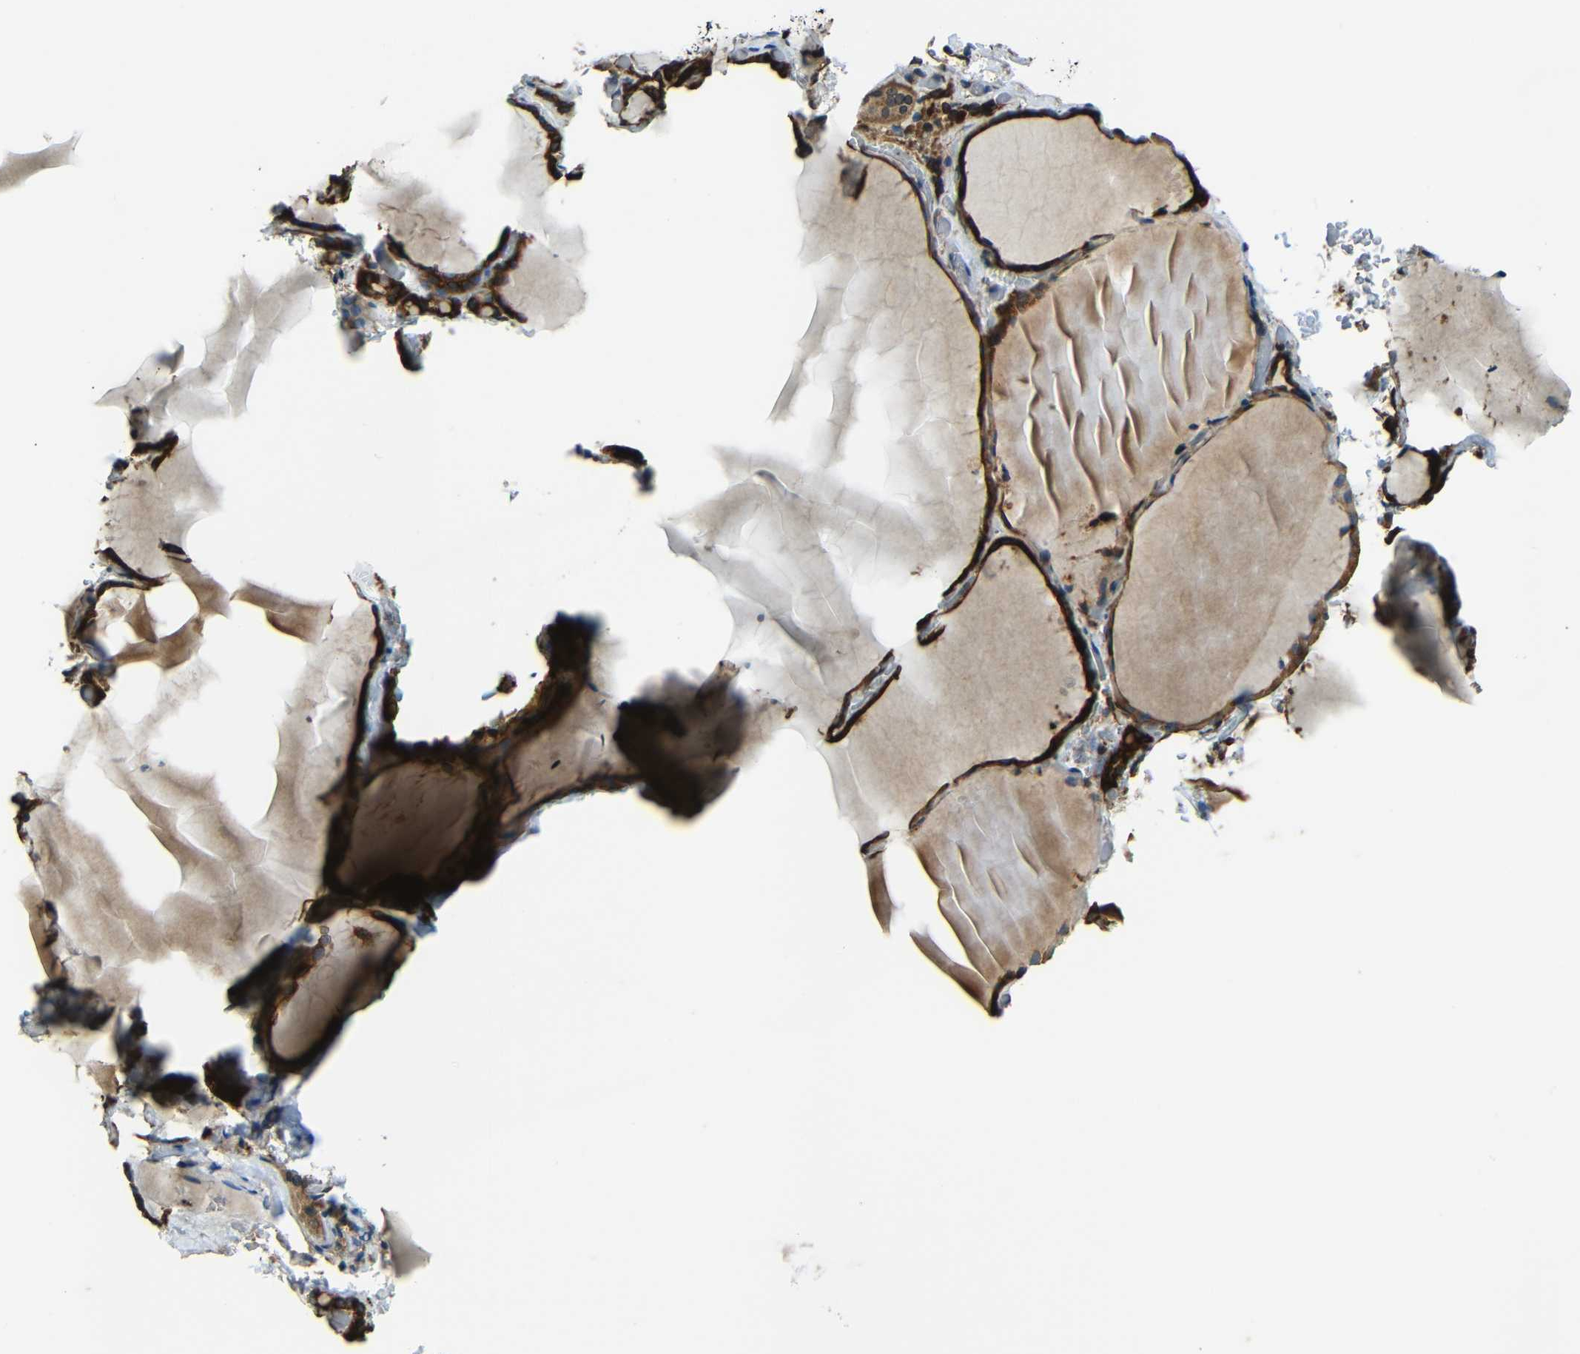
{"staining": {"intensity": "strong", "quantity": ">75%", "location": "cytoplasmic/membranous"}, "tissue": "thyroid gland", "cell_type": "Glandular cells", "image_type": "normal", "snomed": [{"axis": "morphology", "description": "Normal tissue, NOS"}, {"axis": "topography", "description": "Thyroid gland"}], "caption": "Immunohistochemistry (IHC) (DAB) staining of normal human thyroid gland demonstrates strong cytoplasmic/membranous protein staining in approximately >75% of glandular cells. (Brightfield microscopy of DAB IHC at high magnification).", "gene": "VAPB", "patient": {"sex": "female", "age": 22}}